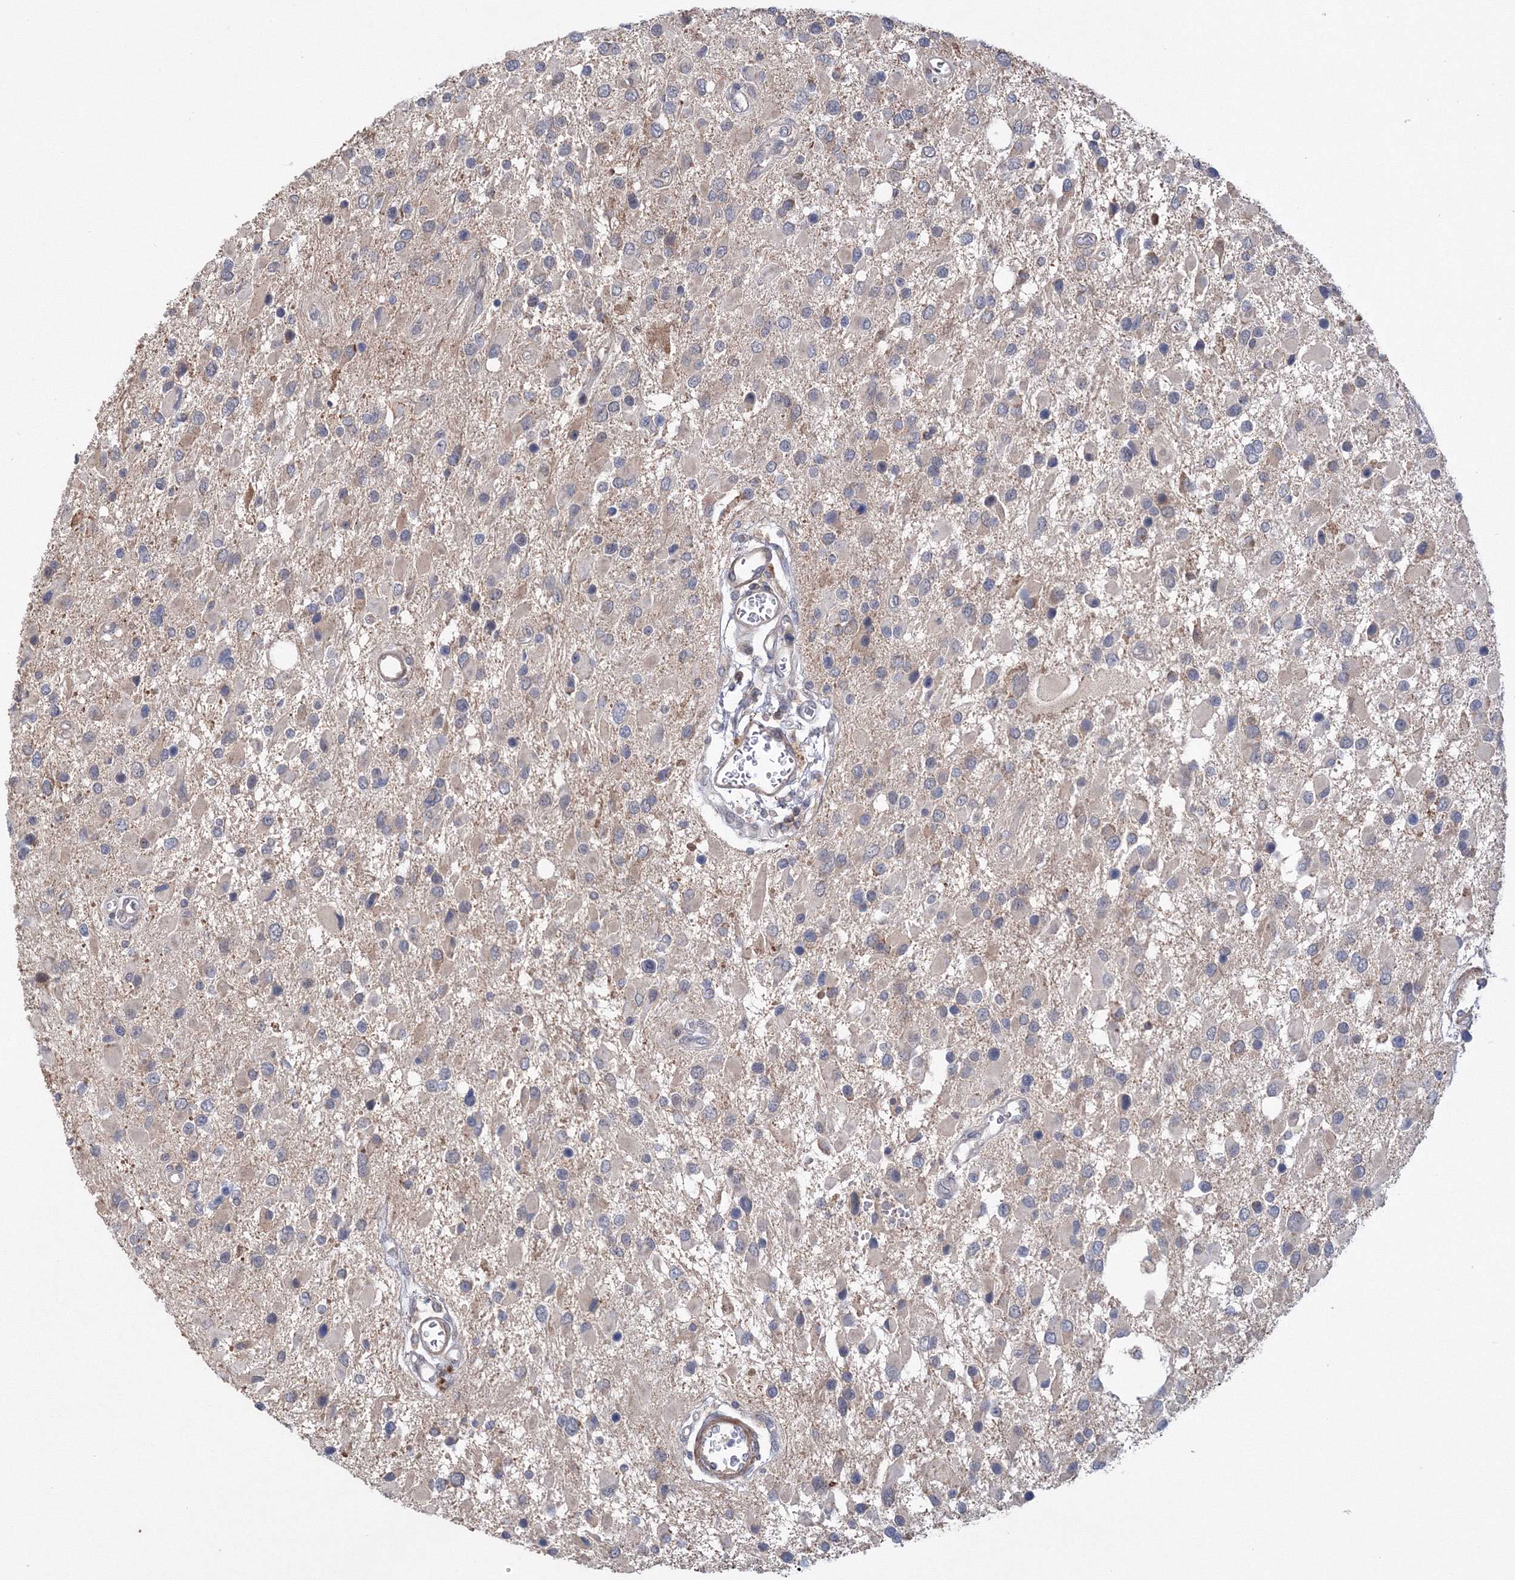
{"staining": {"intensity": "negative", "quantity": "none", "location": "none"}, "tissue": "glioma", "cell_type": "Tumor cells", "image_type": "cancer", "snomed": [{"axis": "morphology", "description": "Glioma, malignant, High grade"}, {"axis": "topography", "description": "Brain"}], "caption": "IHC of human glioma demonstrates no staining in tumor cells.", "gene": "PPP2R2B", "patient": {"sex": "male", "age": 53}}